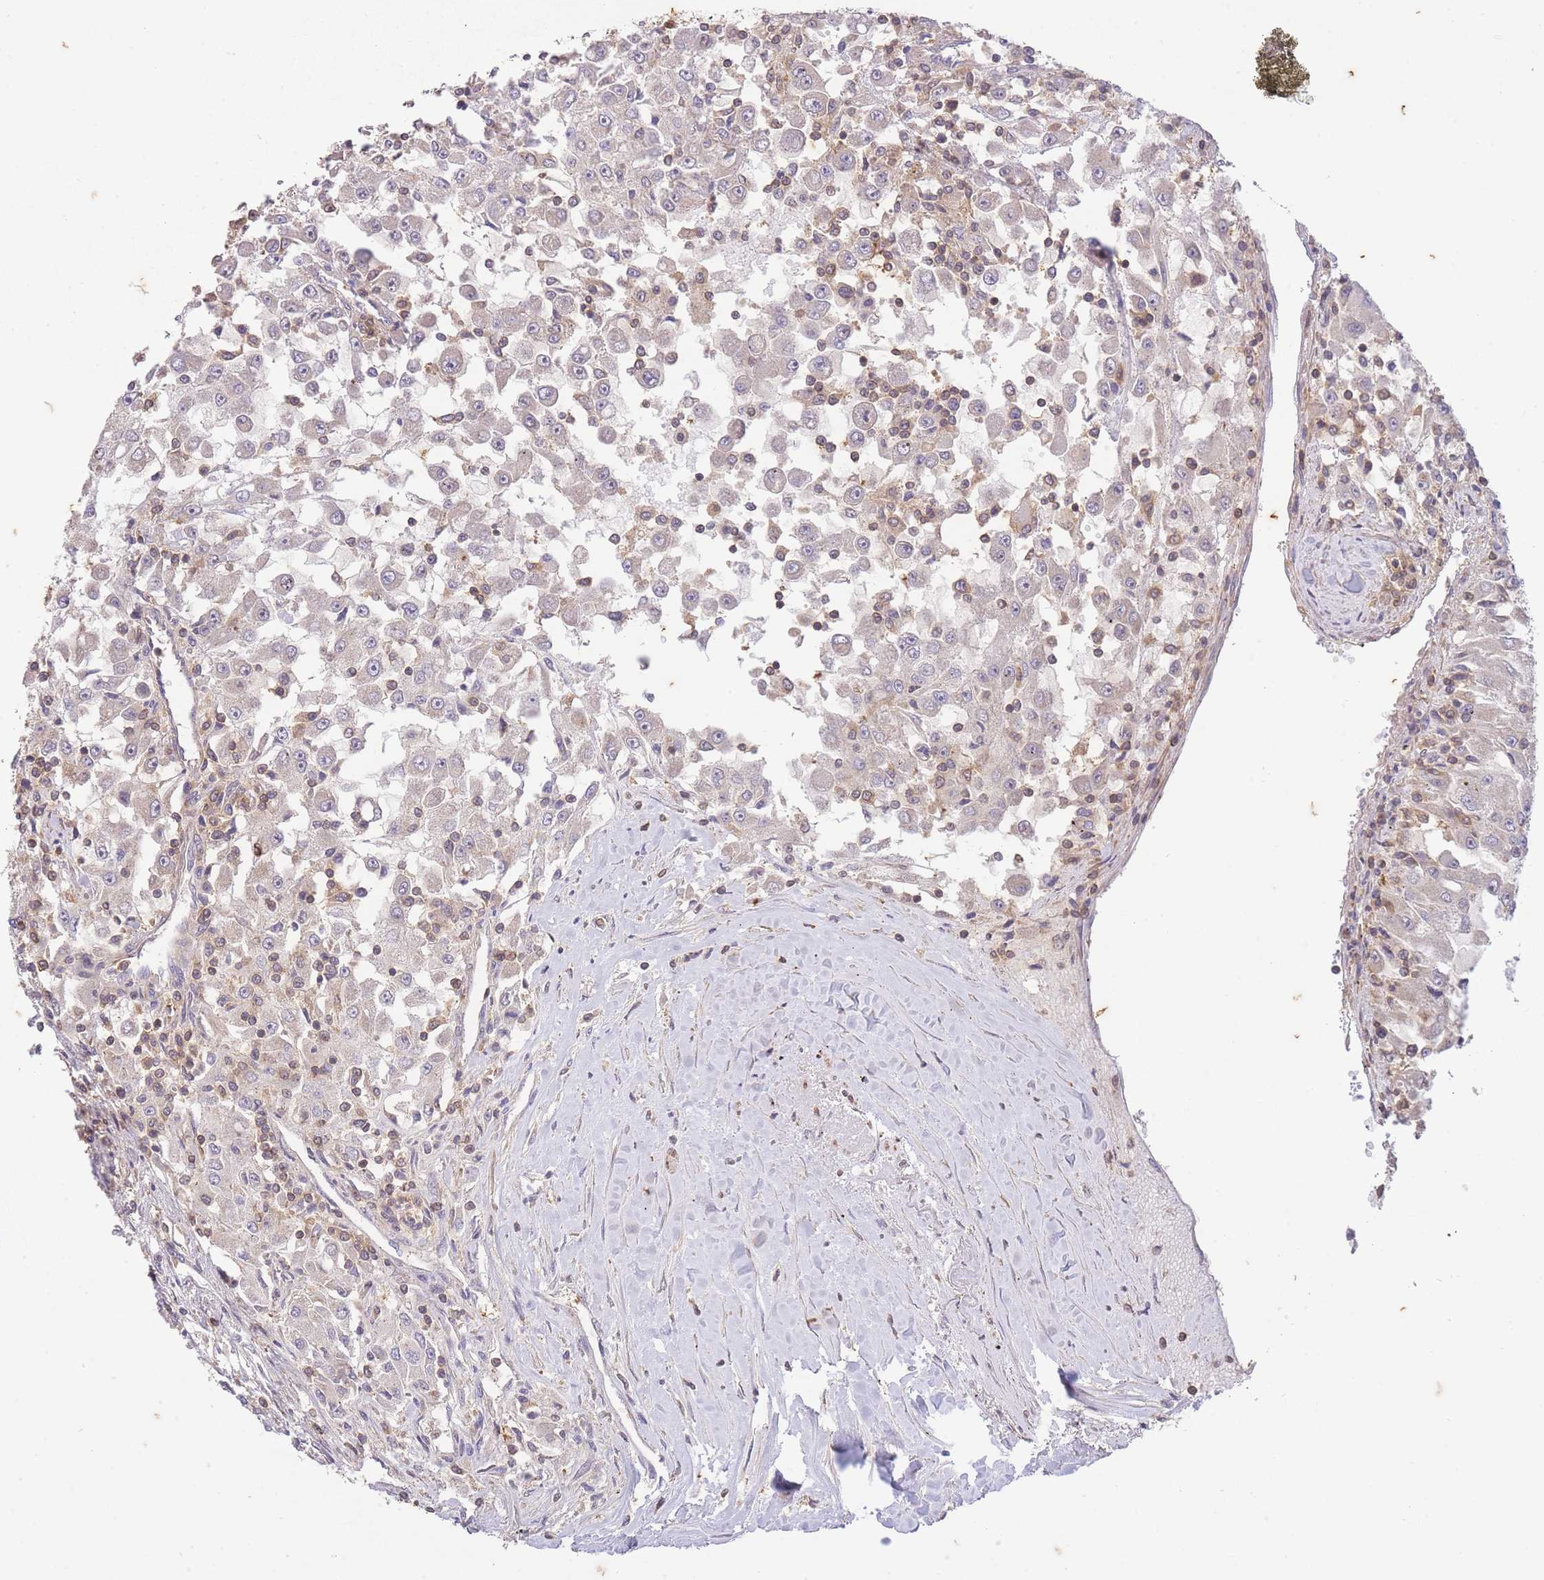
{"staining": {"intensity": "negative", "quantity": "none", "location": "none"}, "tissue": "renal cancer", "cell_type": "Tumor cells", "image_type": "cancer", "snomed": [{"axis": "morphology", "description": "Adenocarcinoma, NOS"}, {"axis": "topography", "description": "Kidney"}], "caption": "Human renal adenocarcinoma stained for a protein using immunohistochemistry displays no expression in tumor cells.", "gene": "ST8SIA4", "patient": {"sex": "female", "age": 67}}